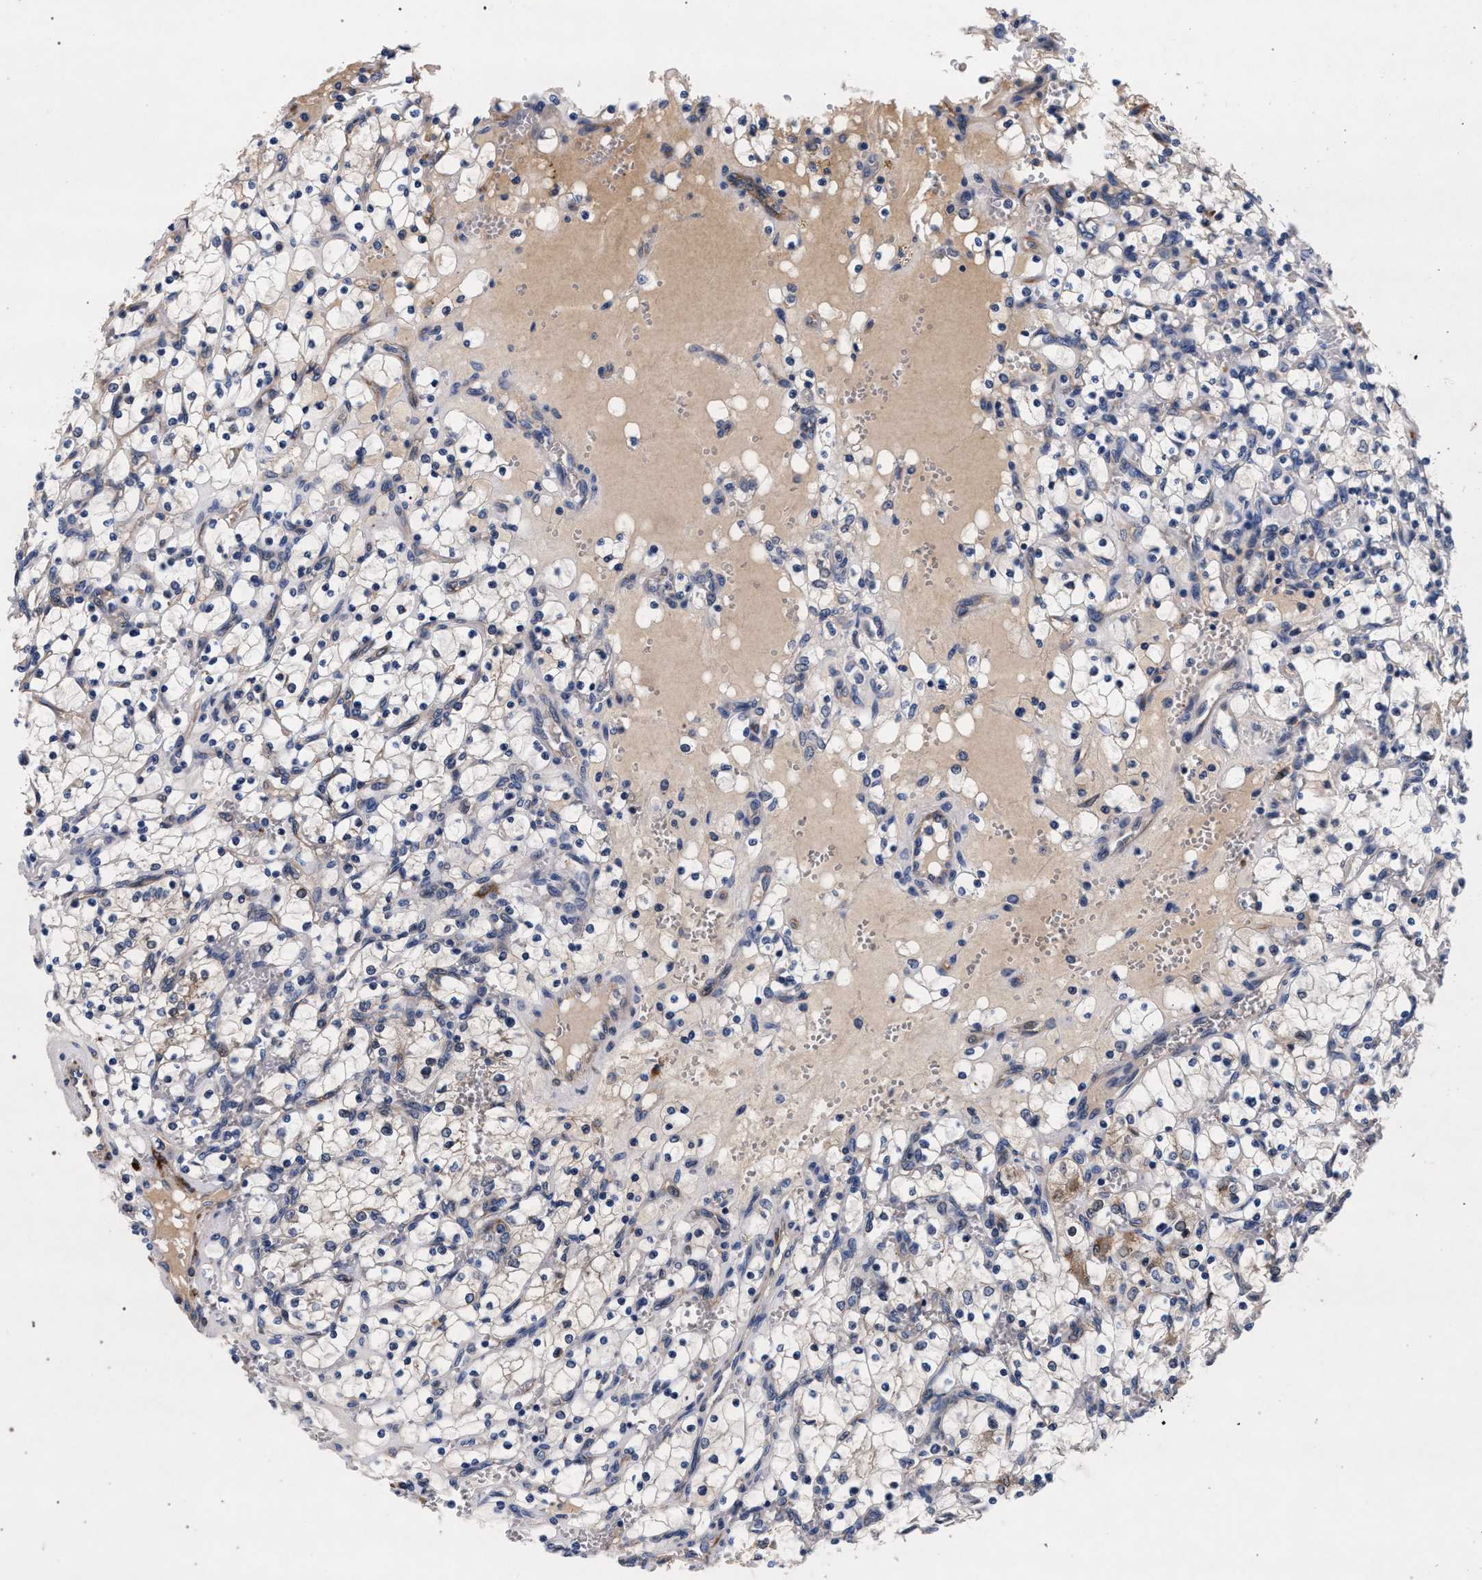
{"staining": {"intensity": "negative", "quantity": "none", "location": "none"}, "tissue": "renal cancer", "cell_type": "Tumor cells", "image_type": "cancer", "snomed": [{"axis": "morphology", "description": "Adenocarcinoma, NOS"}, {"axis": "topography", "description": "Kidney"}], "caption": "IHC of human adenocarcinoma (renal) demonstrates no expression in tumor cells.", "gene": "NEK7", "patient": {"sex": "female", "age": 69}}